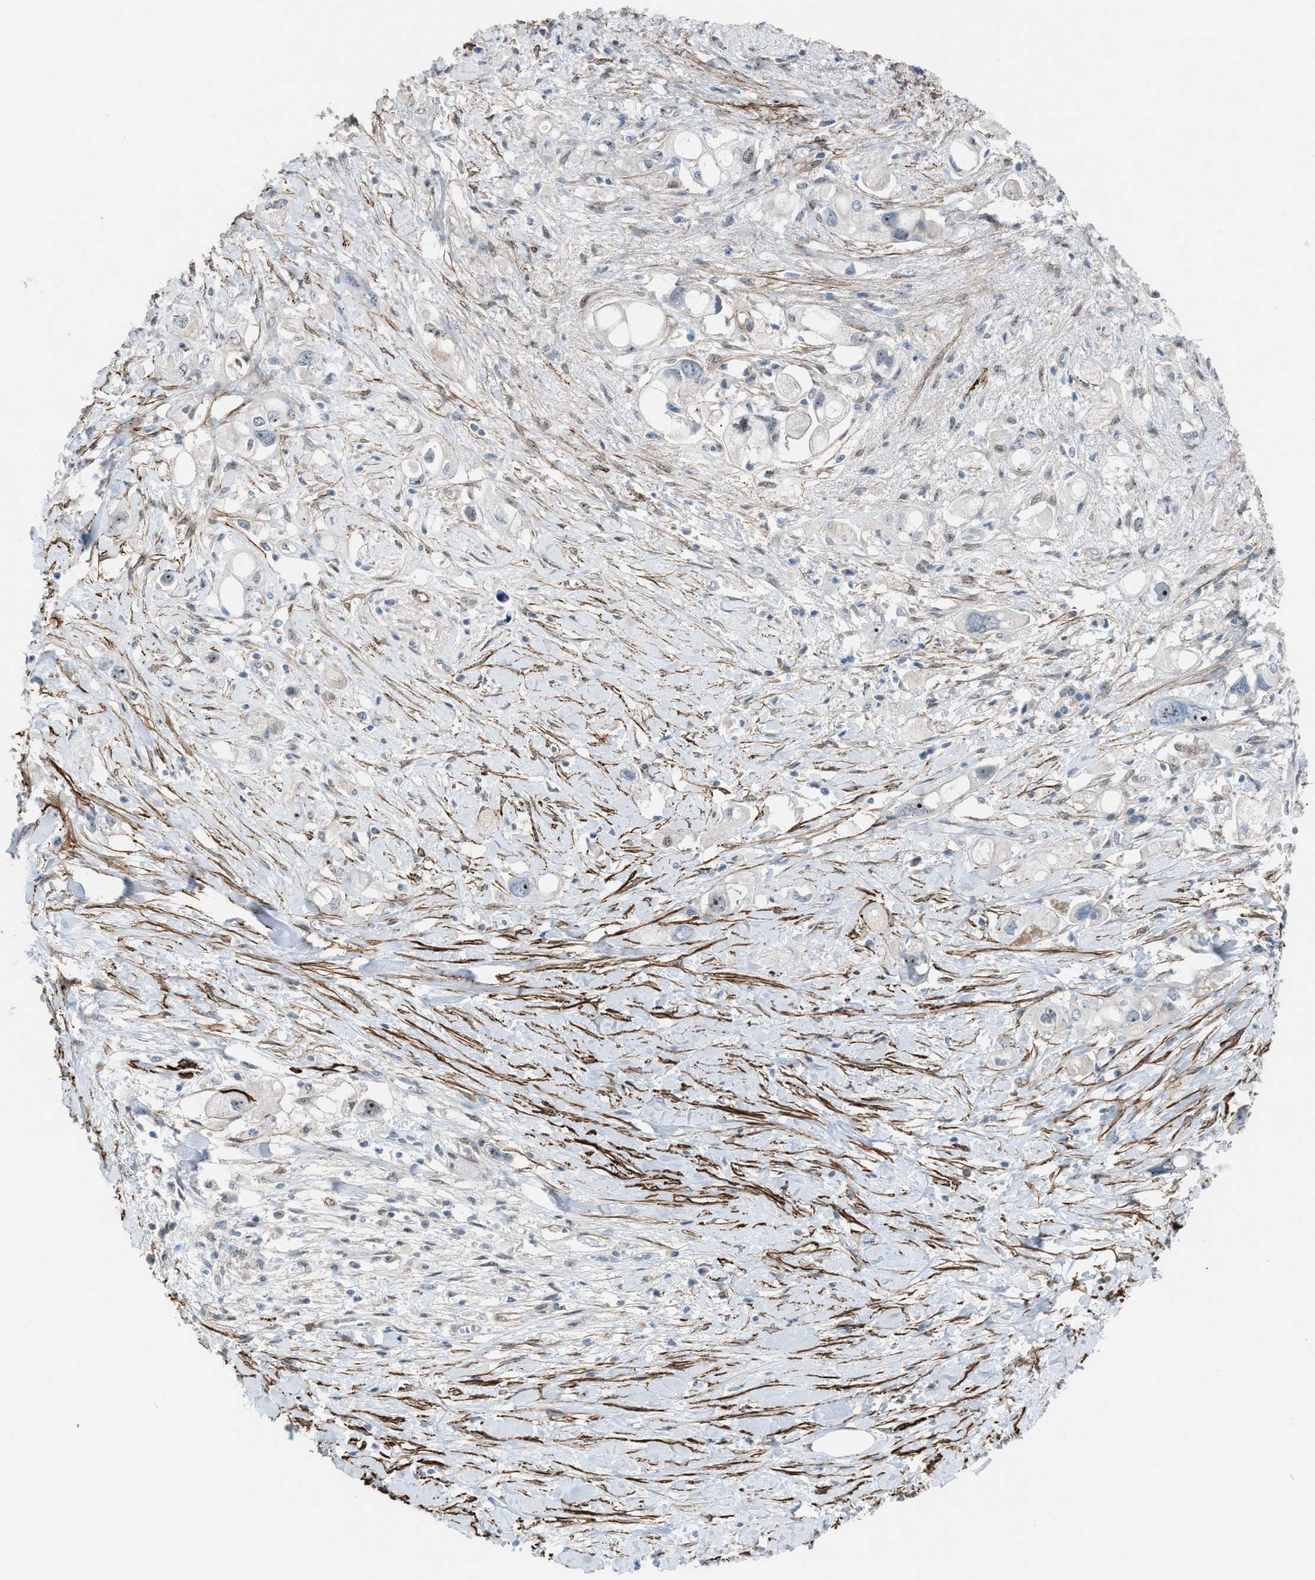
{"staining": {"intensity": "negative", "quantity": "none", "location": "none"}, "tissue": "pancreatic cancer", "cell_type": "Tumor cells", "image_type": "cancer", "snomed": [{"axis": "morphology", "description": "Adenocarcinoma, NOS"}, {"axis": "topography", "description": "Pancreas"}], "caption": "High magnification brightfield microscopy of pancreatic adenocarcinoma stained with DAB (brown) and counterstained with hematoxylin (blue): tumor cells show no significant staining.", "gene": "NQO2", "patient": {"sex": "female", "age": 56}}